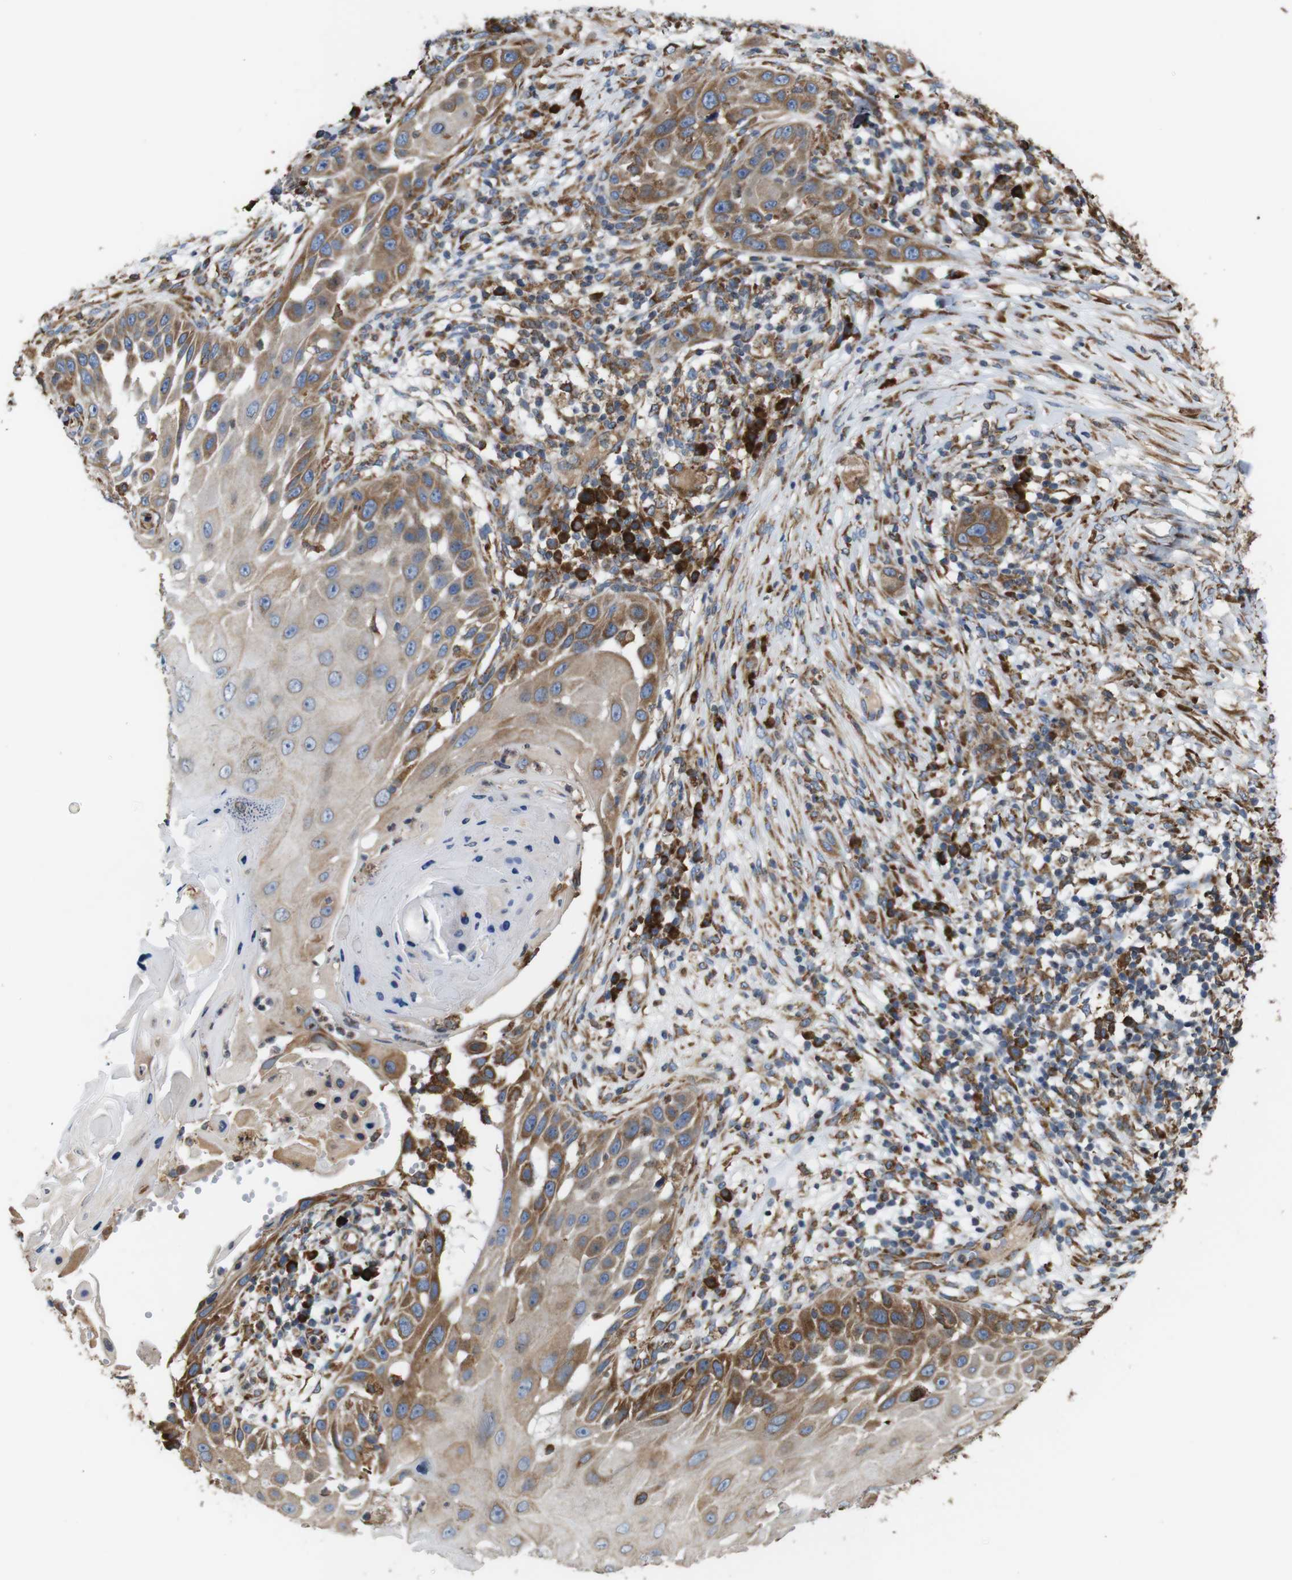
{"staining": {"intensity": "moderate", "quantity": ">75%", "location": "cytoplasmic/membranous"}, "tissue": "skin cancer", "cell_type": "Tumor cells", "image_type": "cancer", "snomed": [{"axis": "morphology", "description": "Squamous cell carcinoma, NOS"}, {"axis": "topography", "description": "Skin"}], "caption": "Brown immunohistochemical staining in human skin cancer shows moderate cytoplasmic/membranous positivity in approximately >75% of tumor cells. The protein is stained brown, and the nuclei are stained in blue (DAB IHC with brightfield microscopy, high magnification).", "gene": "UGGT1", "patient": {"sex": "female", "age": 44}}